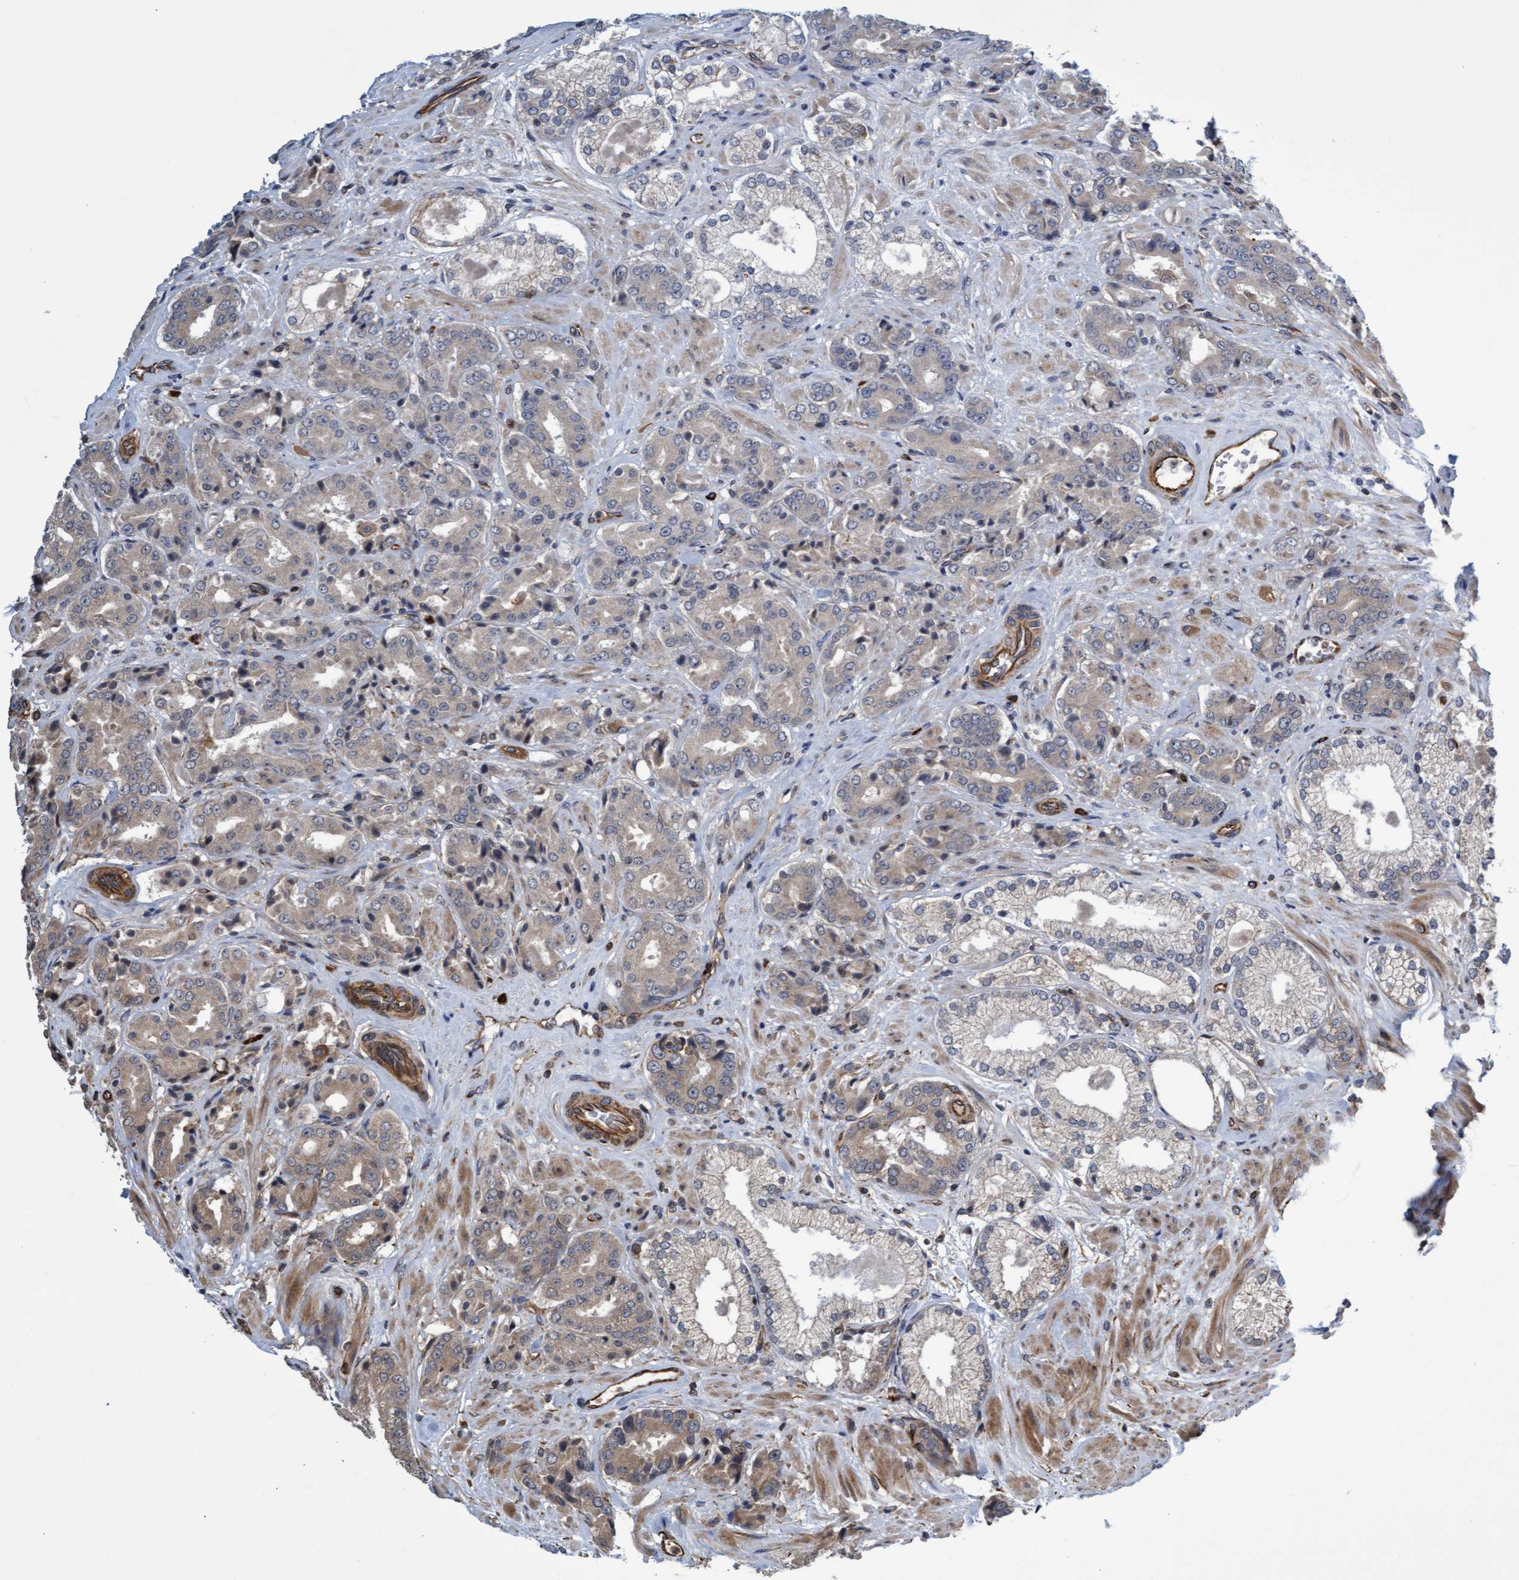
{"staining": {"intensity": "weak", "quantity": ">75%", "location": "cytoplasmic/membranous"}, "tissue": "prostate cancer", "cell_type": "Tumor cells", "image_type": "cancer", "snomed": [{"axis": "morphology", "description": "Adenocarcinoma, High grade"}, {"axis": "topography", "description": "Prostate"}], "caption": "Prostate cancer tissue displays weak cytoplasmic/membranous positivity in approximately >75% of tumor cells, visualized by immunohistochemistry. Immunohistochemistry stains the protein of interest in brown and the nuclei are stained blue.", "gene": "TNFRSF10B", "patient": {"sex": "male", "age": 71}}